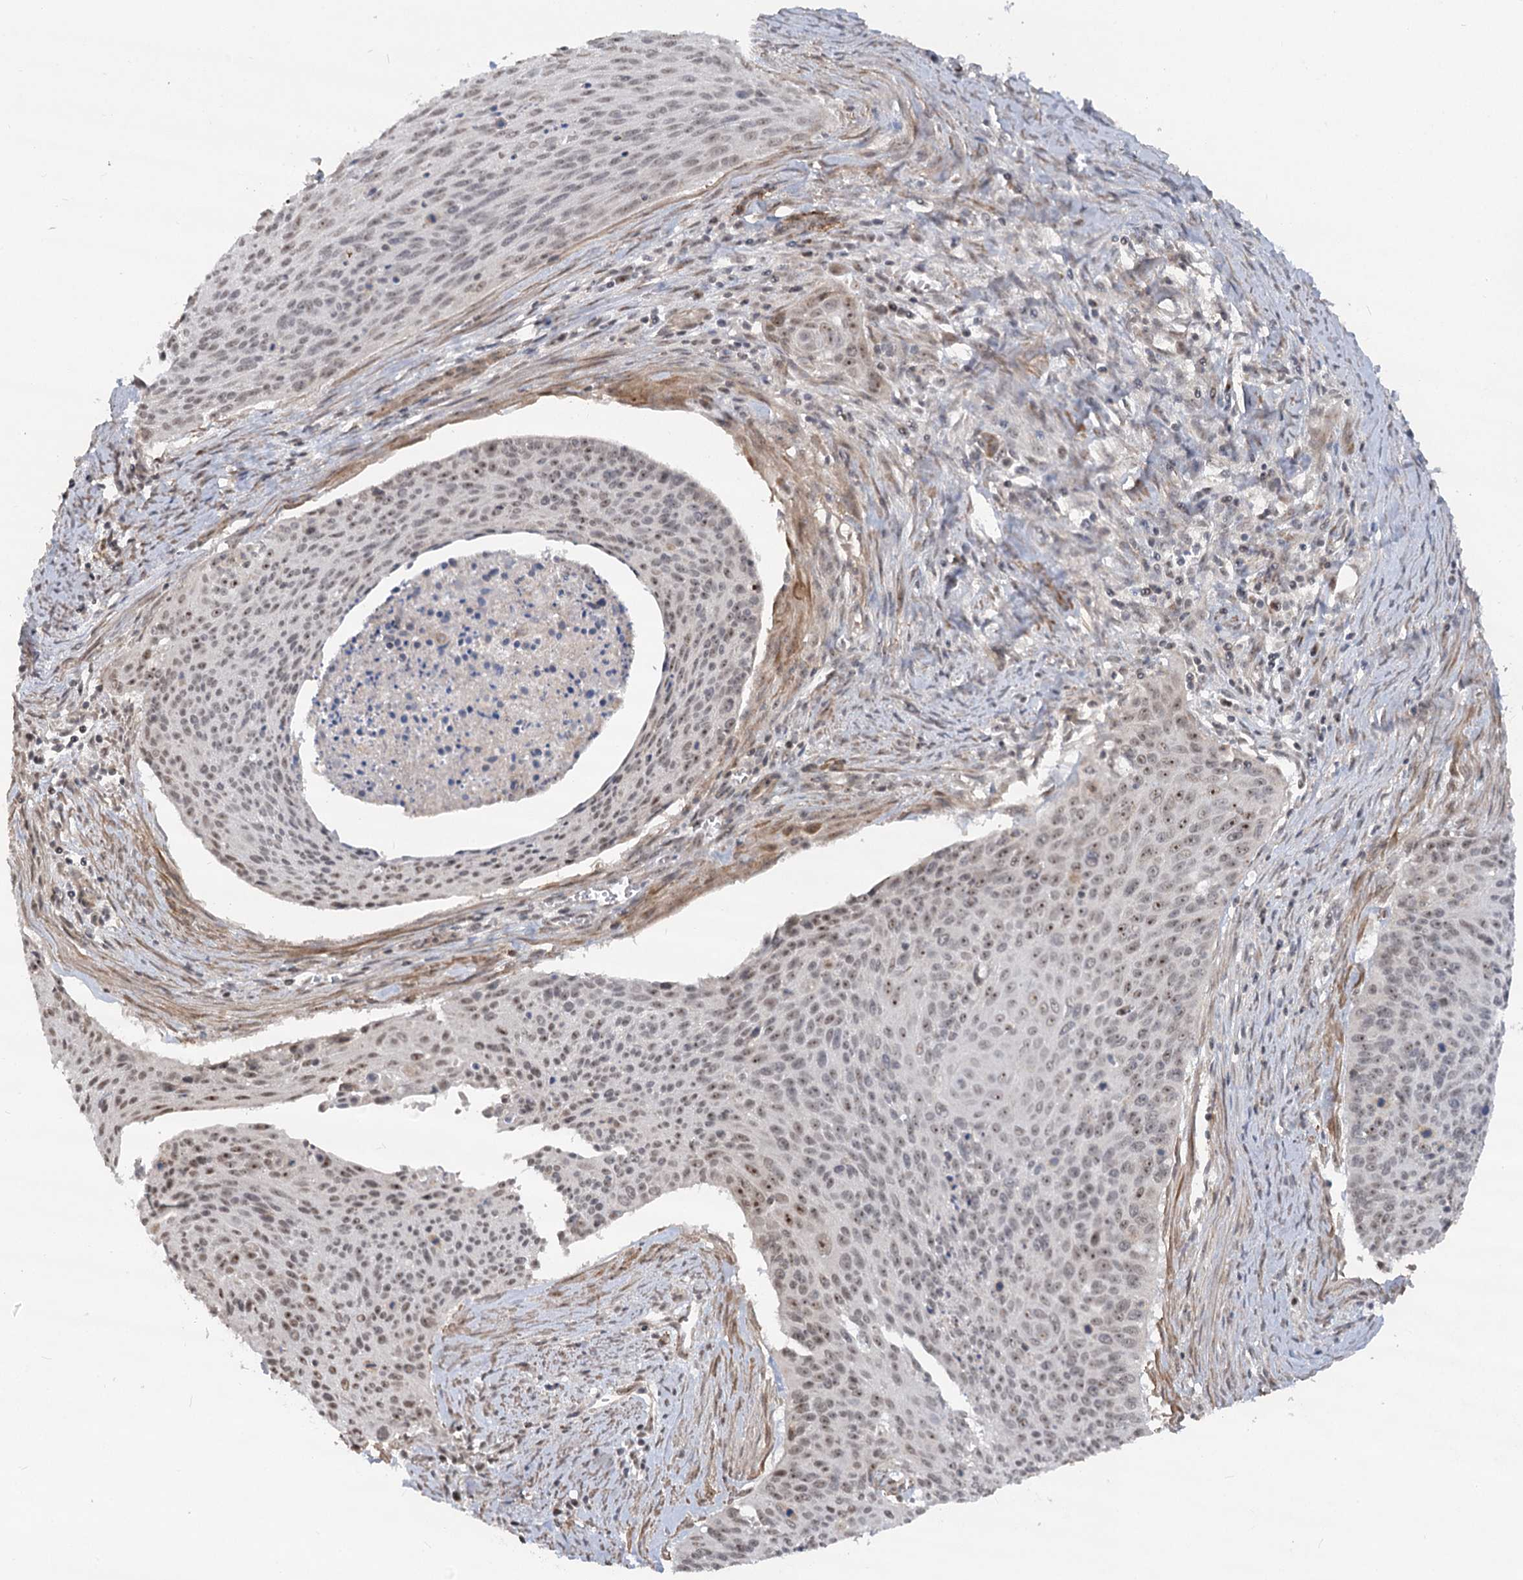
{"staining": {"intensity": "weak", "quantity": "25%-75%", "location": "nuclear"}, "tissue": "cervical cancer", "cell_type": "Tumor cells", "image_type": "cancer", "snomed": [{"axis": "morphology", "description": "Squamous cell carcinoma, NOS"}, {"axis": "topography", "description": "Cervix"}], "caption": "Brown immunohistochemical staining in human squamous cell carcinoma (cervical) displays weak nuclear staining in about 25%-75% of tumor cells.", "gene": "GNL3L", "patient": {"sex": "female", "age": 55}}